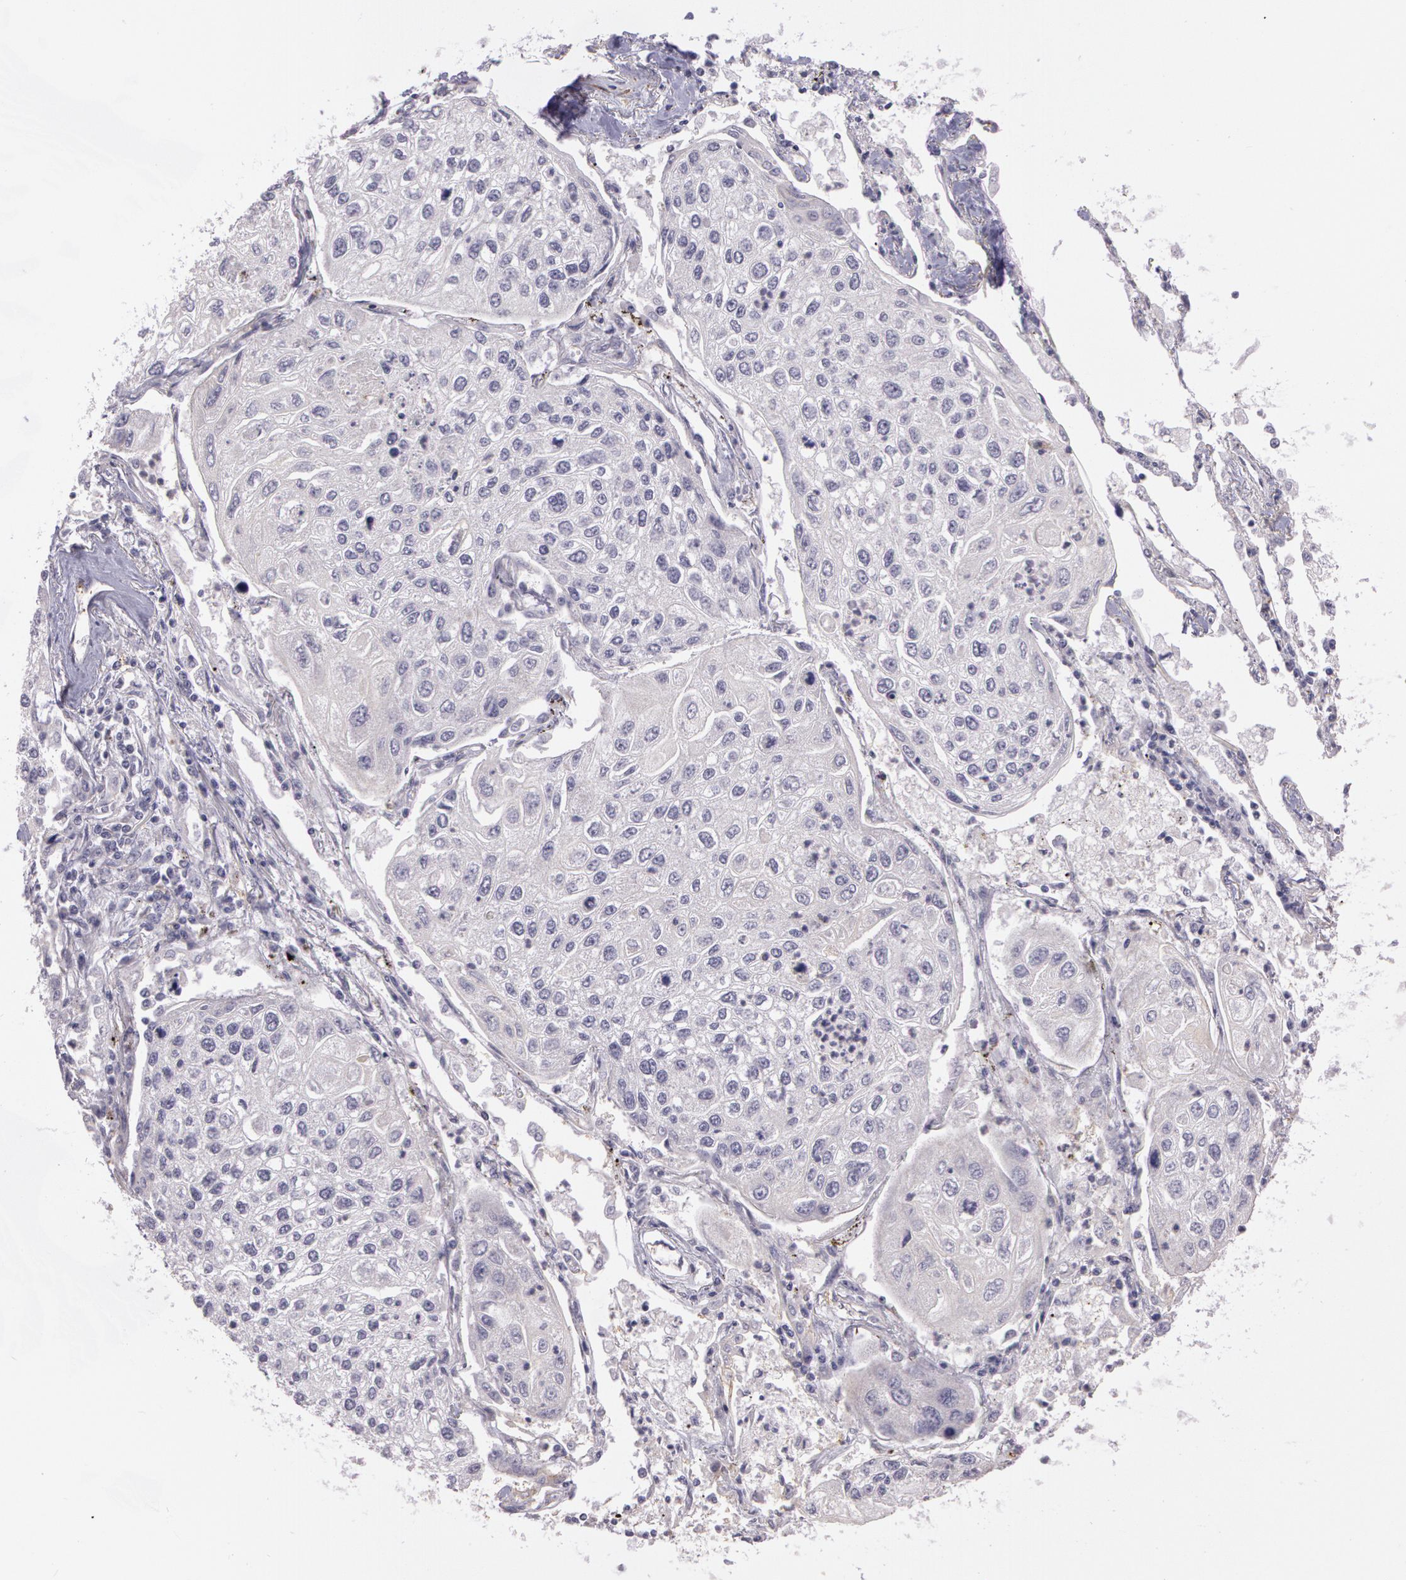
{"staining": {"intensity": "negative", "quantity": "none", "location": "none"}, "tissue": "lung cancer", "cell_type": "Tumor cells", "image_type": "cancer", "snomed": [{"axis": "morphology", "description": "Squamous cell carcinoma, NOS"}, {"axis": "topography", "description": "Lung"}], "caption": "The IHC histopathology image has no significant staining in tumor cells of lung squamous cell carcinoma tissue. (Brightfield microscopy of DAB (3,3'-diaminobenzidine) immunohistochemistry at high magnification).", "gene": "G2E3", "patient": {"sex": "male", "age": 75}}